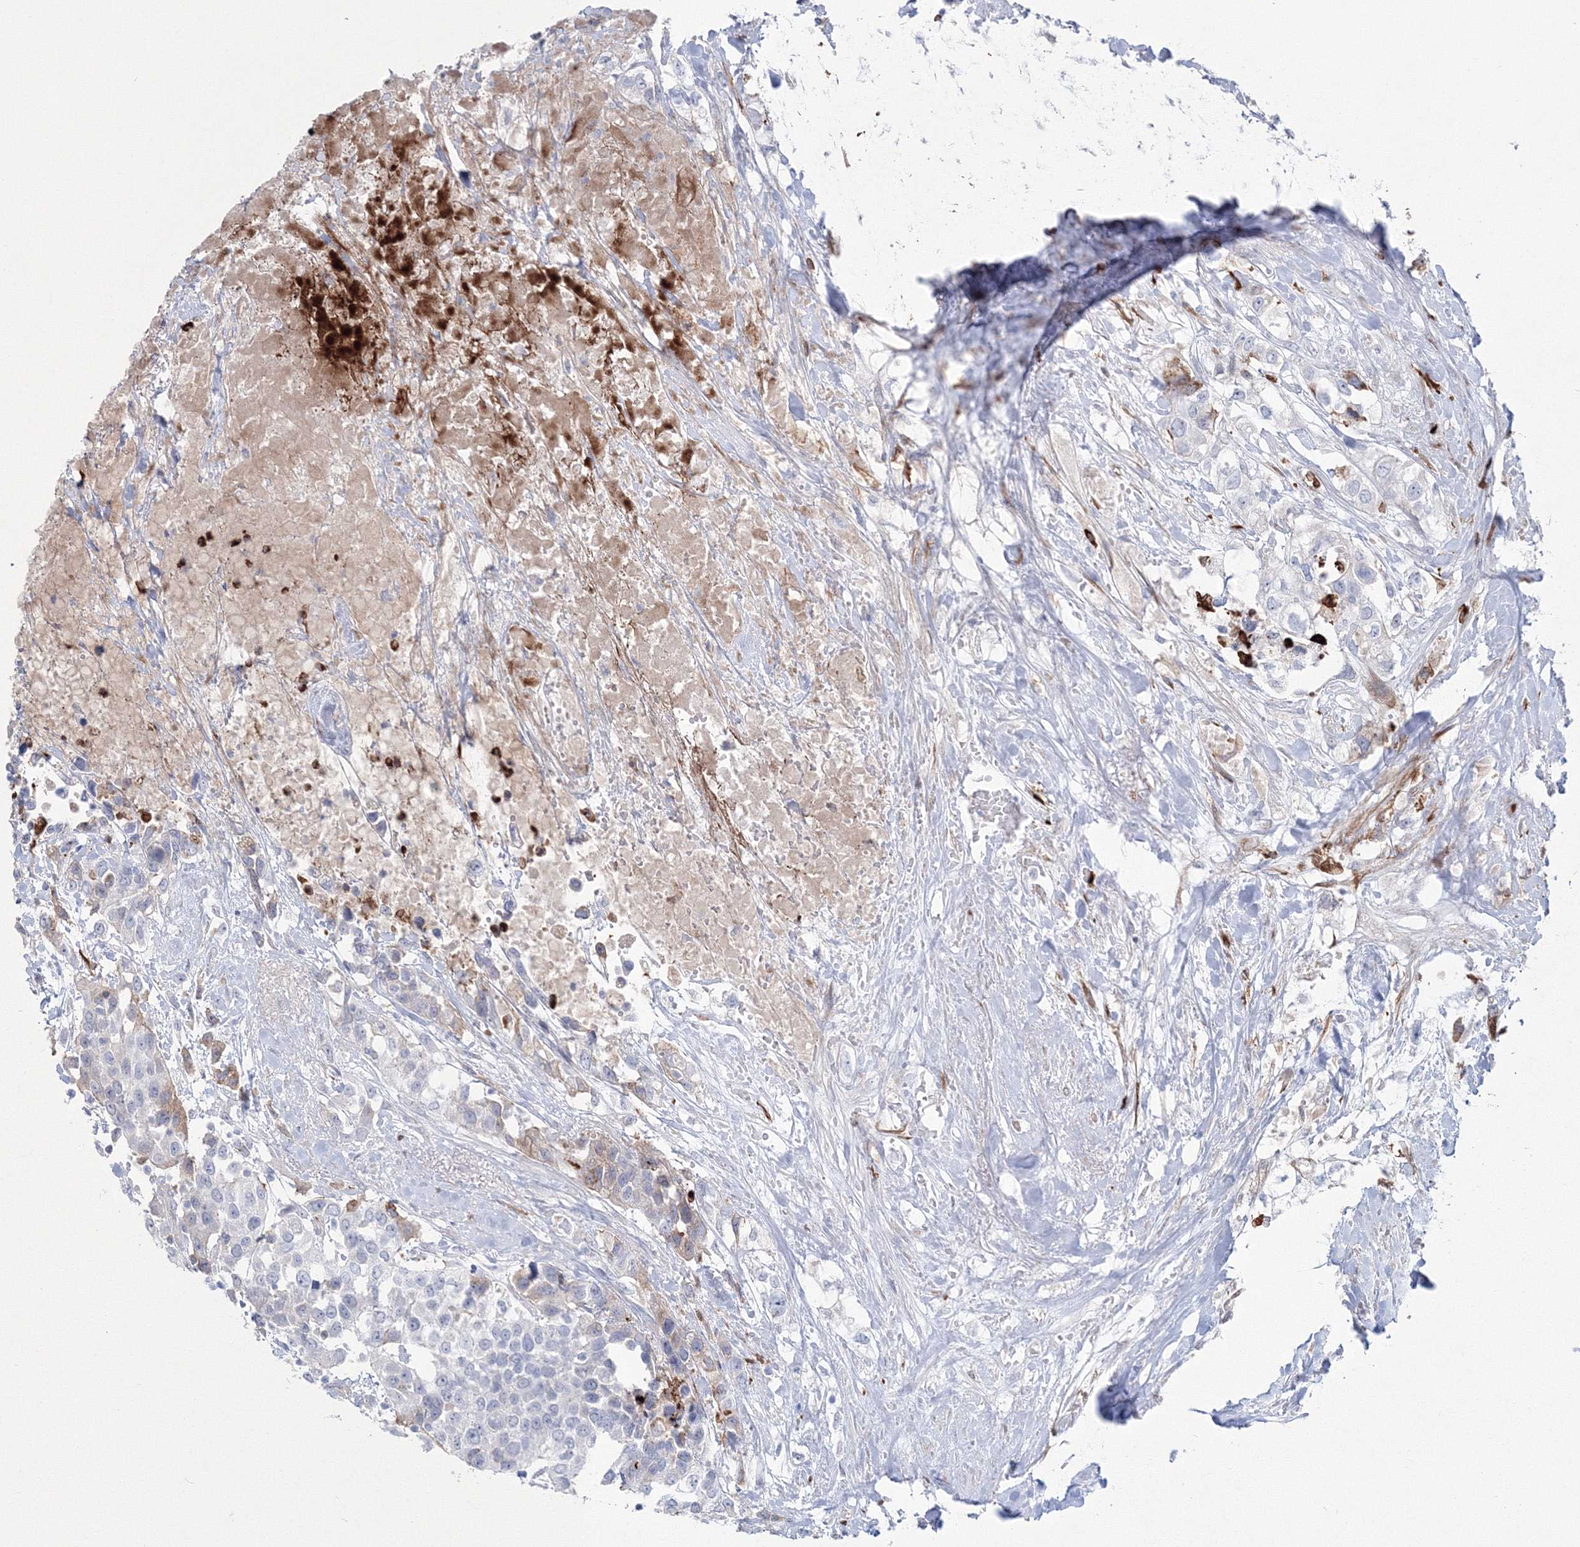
{"staining": {"intensity": "negative", "quantity": "none", "location": "none"}, "tissue": "urothelial cancer", "cell_type": "Tumor cells", "image_type": "cancer", "snomed": [{"axis": "morphology", "description": "Urothelial carcinoma, High grade"}, {"axis": "topography", "description": "Urinary bladder"}], "caption": "This is an immunohistochemistry (IHC) photomicrograph of human urothelial cancer. There is no staining in tumor cells.", "gene": "HYAL2", "patient": {"sex": "female", "age": 80}}